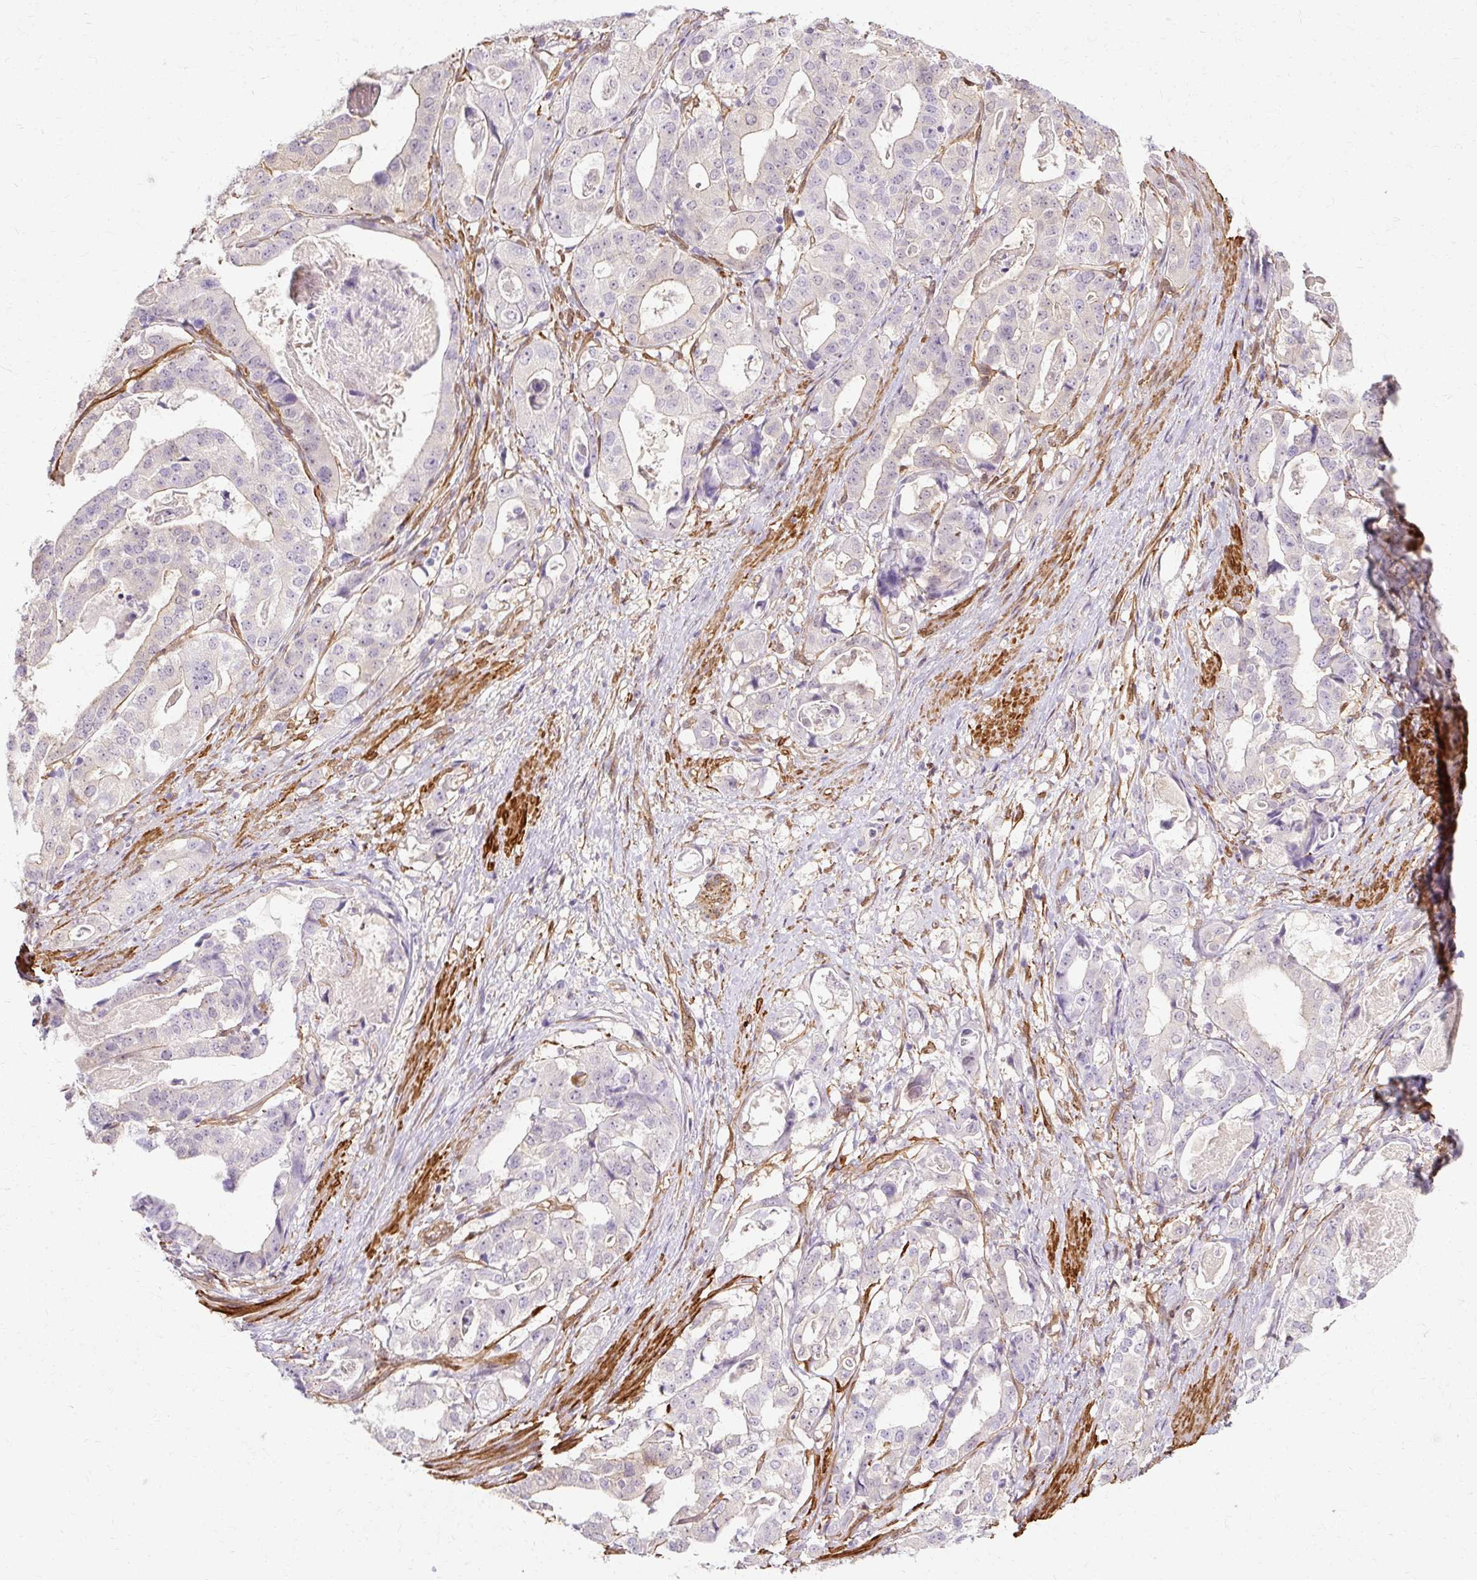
{"staining": {"intensity": "negative", "quantity": "none", "location": "none"}, "tissue": "stomach cancer", "cell_type": "Tumor cells", "image_type": "cancer", "snomed": [{"axis": "morphology", "description": "Adenocarcinoma, NOS"}, {"axis": "topography", "description": "Stomach"}], "caption": "DAB (3,3'-diaminobenzidine) immunohistochemical staining of adenocarcinoma (stomach) exhibits no significant expression in tumor cells. The staining is performed using DAB (3,3'-diaminobenzidine) brown chromogen with nuclei counter-stained in using hematoxylin.", "gene": "CNN3", "patient": {"sex": "male", "age": 48}}